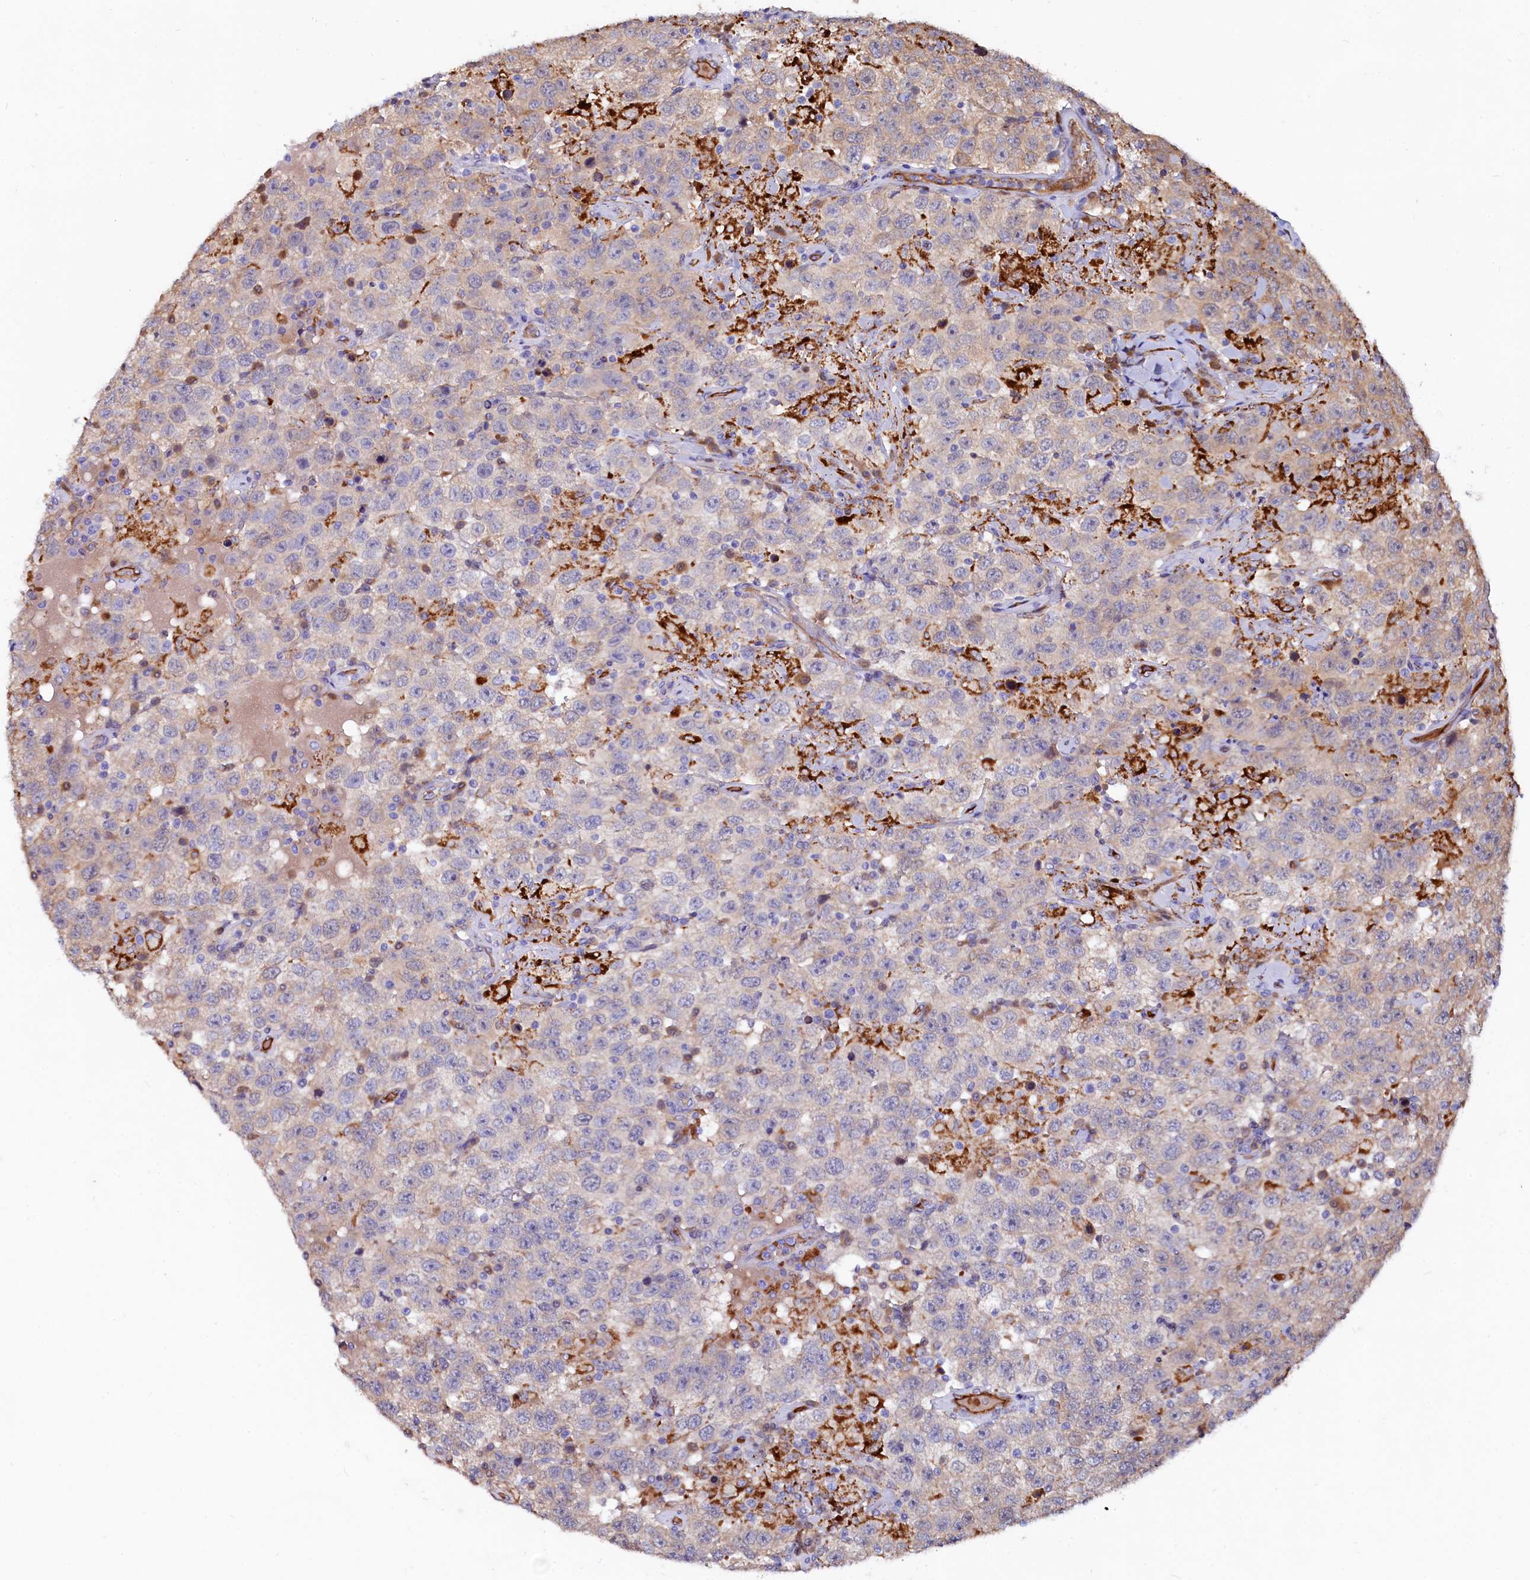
{"staining": {"intensity": "weak", "quantity": "<25%", "location": "cytoplasmic/membranous"}, "tissue": "testis cancer", "cell_type": "Tumor cells", "image_type": "cancer", "snomed": [{"axis": "morphology", "description": "Seminoma, NOS"}, {"axis": "topography", "description": "Testis"}], "caption": "Immunohistochemistry of testis cancer shows no staining in tumor cells.", "gene": "ASTE1", "patient": {"sex": "male", "age": 41}}